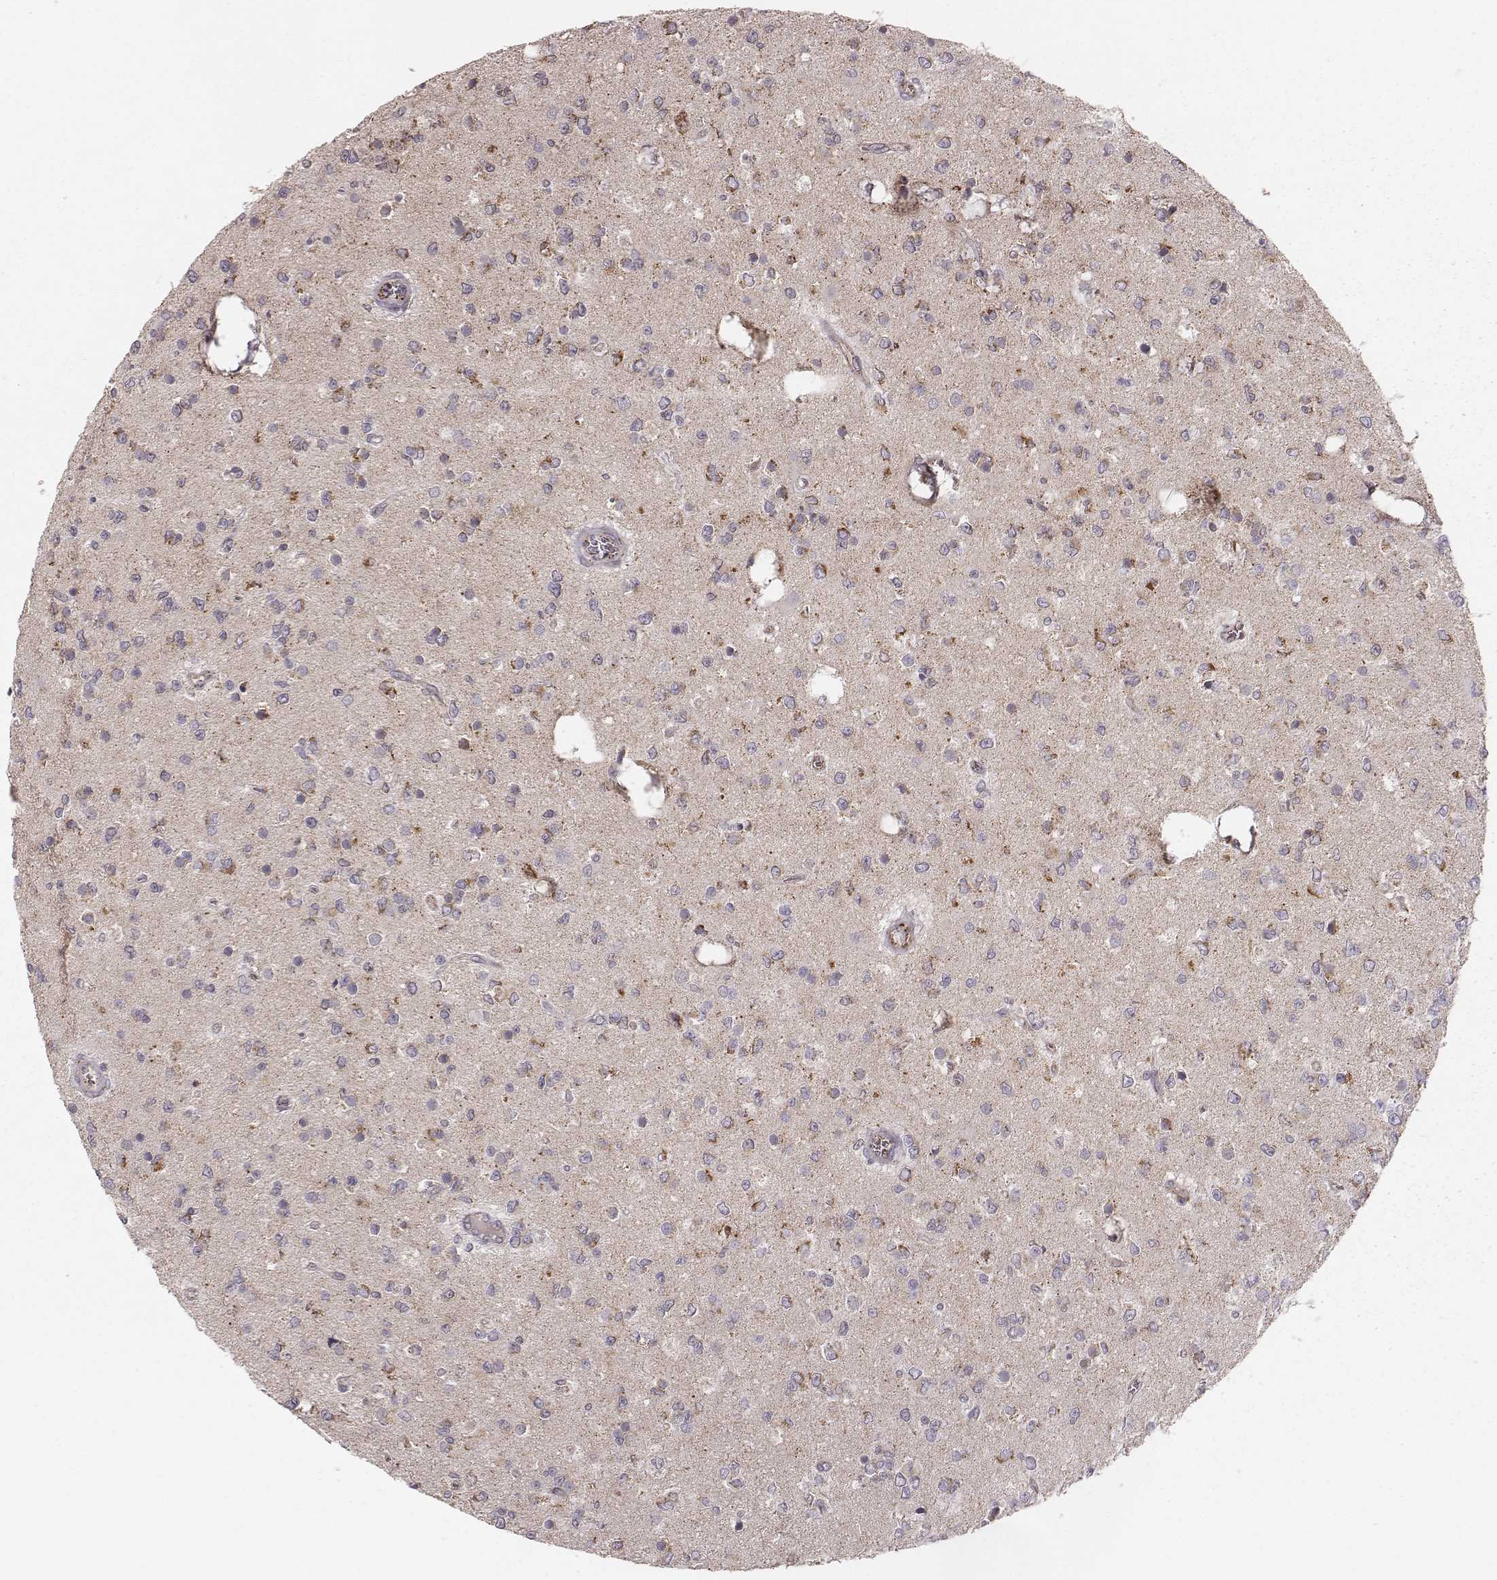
{"staining": {"intensity": "strong", "quantity": "25%-75%", "location": "cytoplasmic/membranous"}, "tissue": "glioma", "cell_type": "Tumor cells", "image_type": "cancer", "snomed": [{"axis": "morphology", "description": "Glioma, malignant, Low grade"}, {"axis": "topography", "description": "Brain"}], "caption": "Malignant glioma (low-grade) stained with a brown dye demonstrates strong cytoplasmic/membranous positive positivity in about 25%-75% of tumor cells.", "gene": "TUFM", "patient": {"sex": "female", "age": 45}}